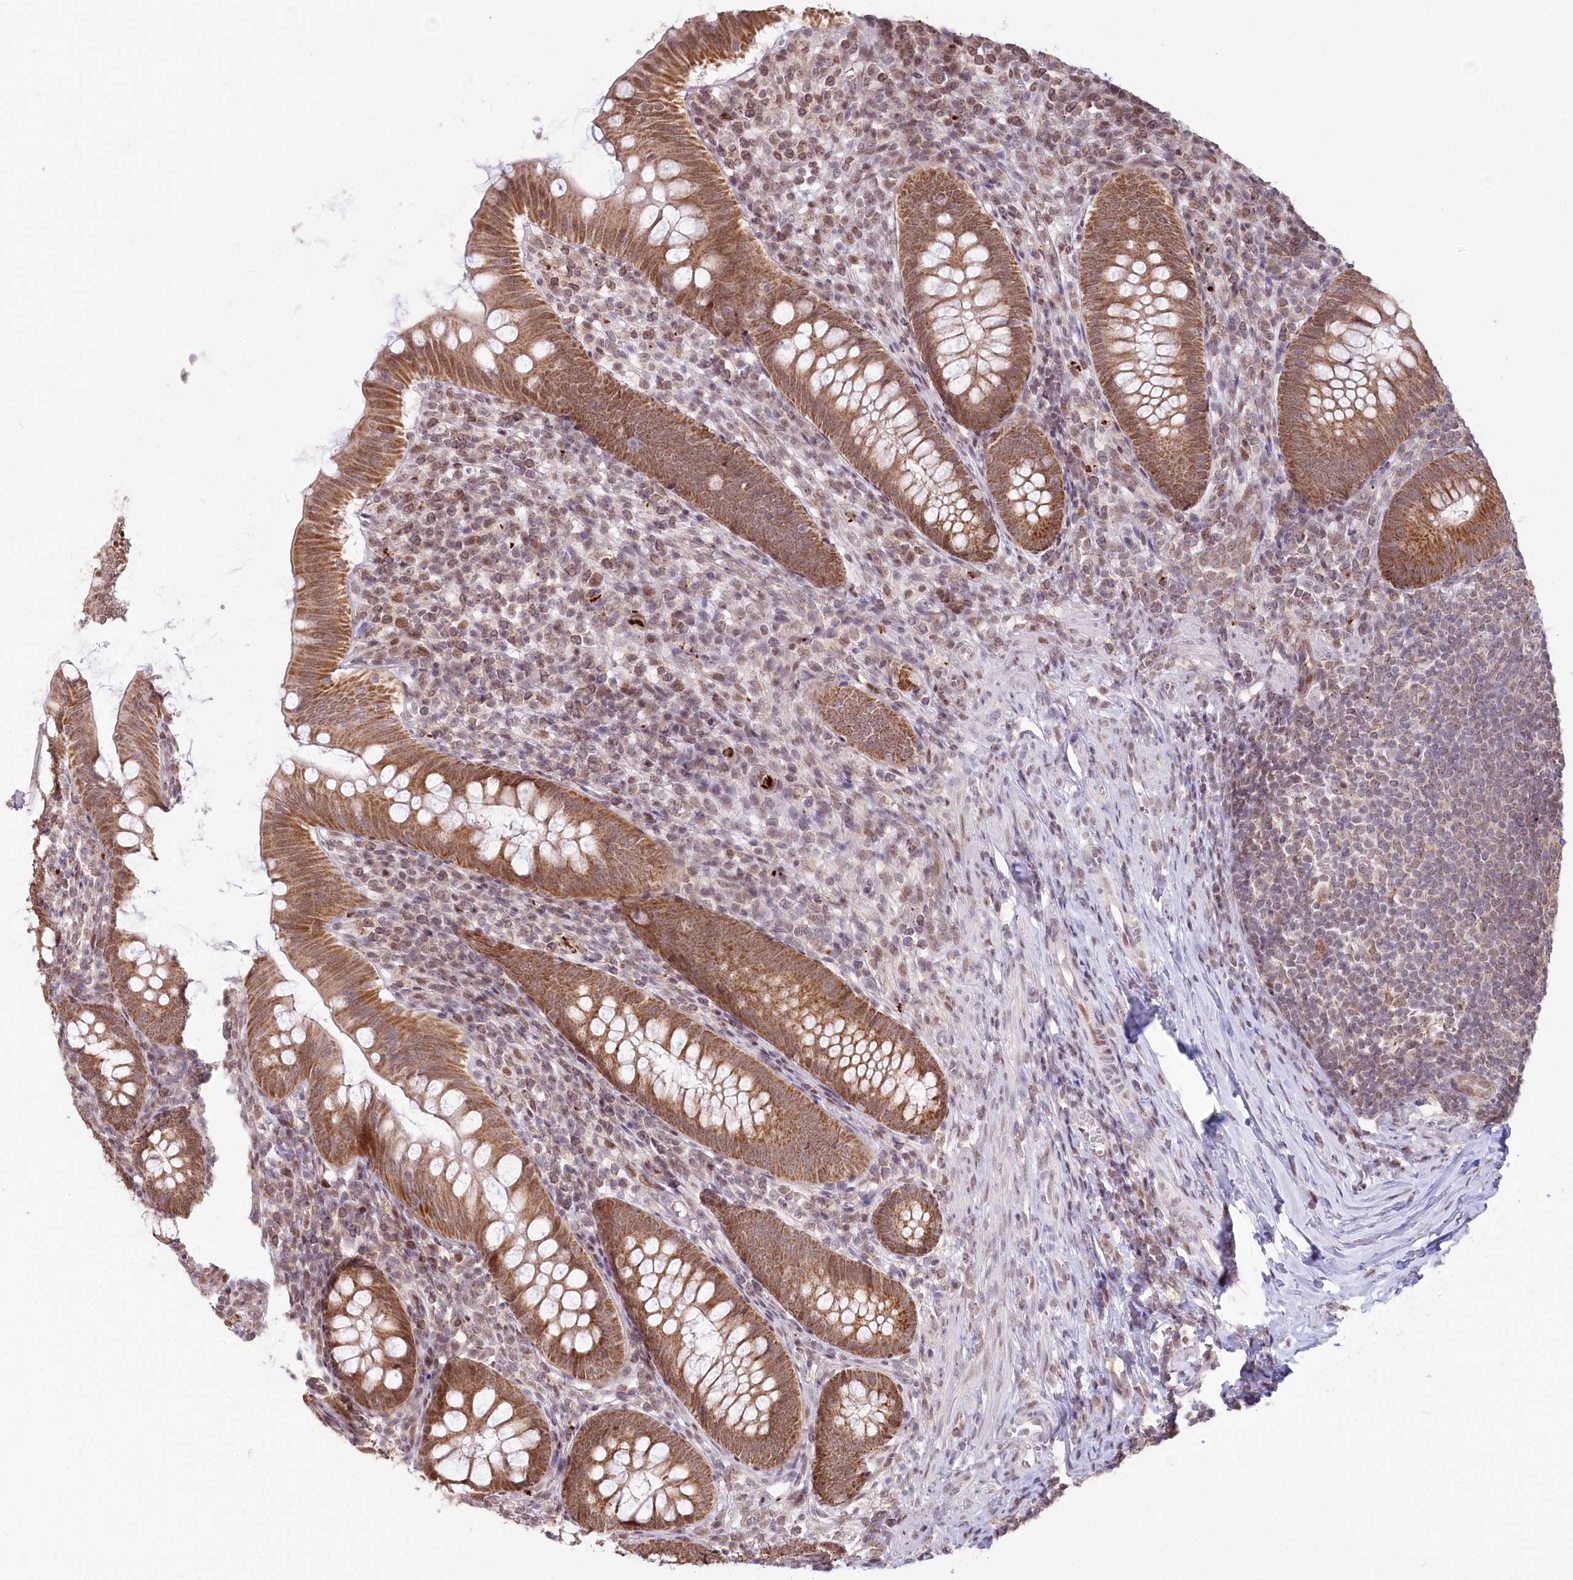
{"staining": {"intensity": "moderate", "quantity": ">75%", "location": "cytoplasmic/membranous,nuclear"}, "tissue": "appendix", "cell_type": "Glandular cells", "image_type": "normal", "snomed": [{"axis": "morphology", "description": "Normal tissue, NOS"}, {"axis": "topography", "description": "Appendix"}], "caption": "IHC photomicrograph of benign appendix: appendix stained using immunohistochemistry shows medium levels of moderate protein expression localized specifically in the cytoplasmic/membranous,nuclear of glandular cells, appearing as a cytoplasmic/membranous,nuclear brown color.", "gene": "PYURF", "patient": {"sex": "male", "age": 14}}